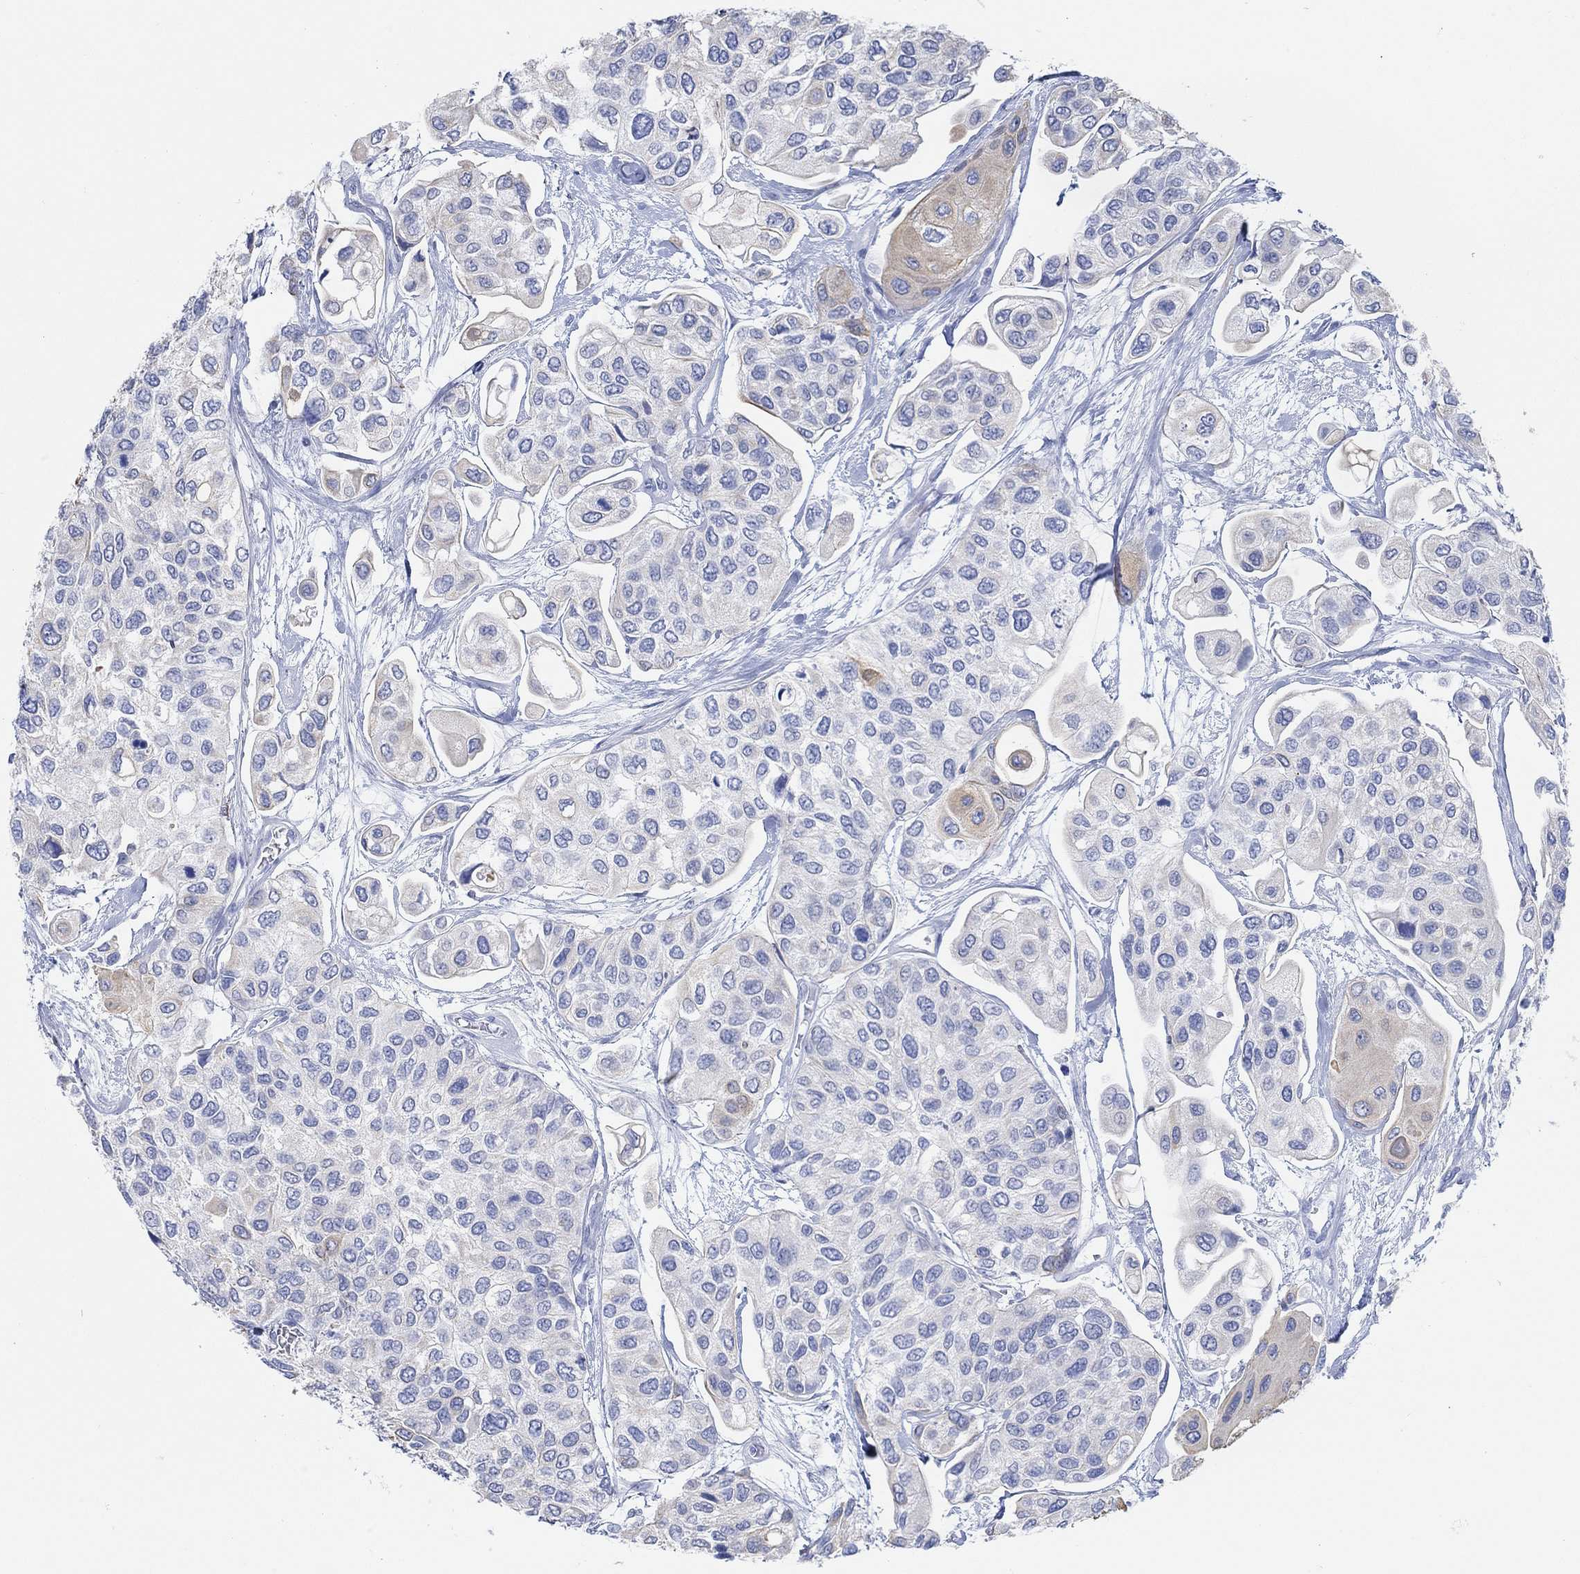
{"staining": {"intensity": "weak", "quantity": "<25%", "location": "cytoplasmic/membranous"}, "tissue": "urothelial cancer", "cell_type": "Tumor cells", "image_type": "cancer", "snomed": [{"axis": "morphology", "description": "Urothelial carcinoma, High grade"}, {"axis": "topography", "description": "Urinary bladder"}], "caption": "Tumor cells are negative for brown protein staining in high-grade urothelial carcinoma.", "gene": "AK8", "patient": {"sex": "male", "age": 77}}